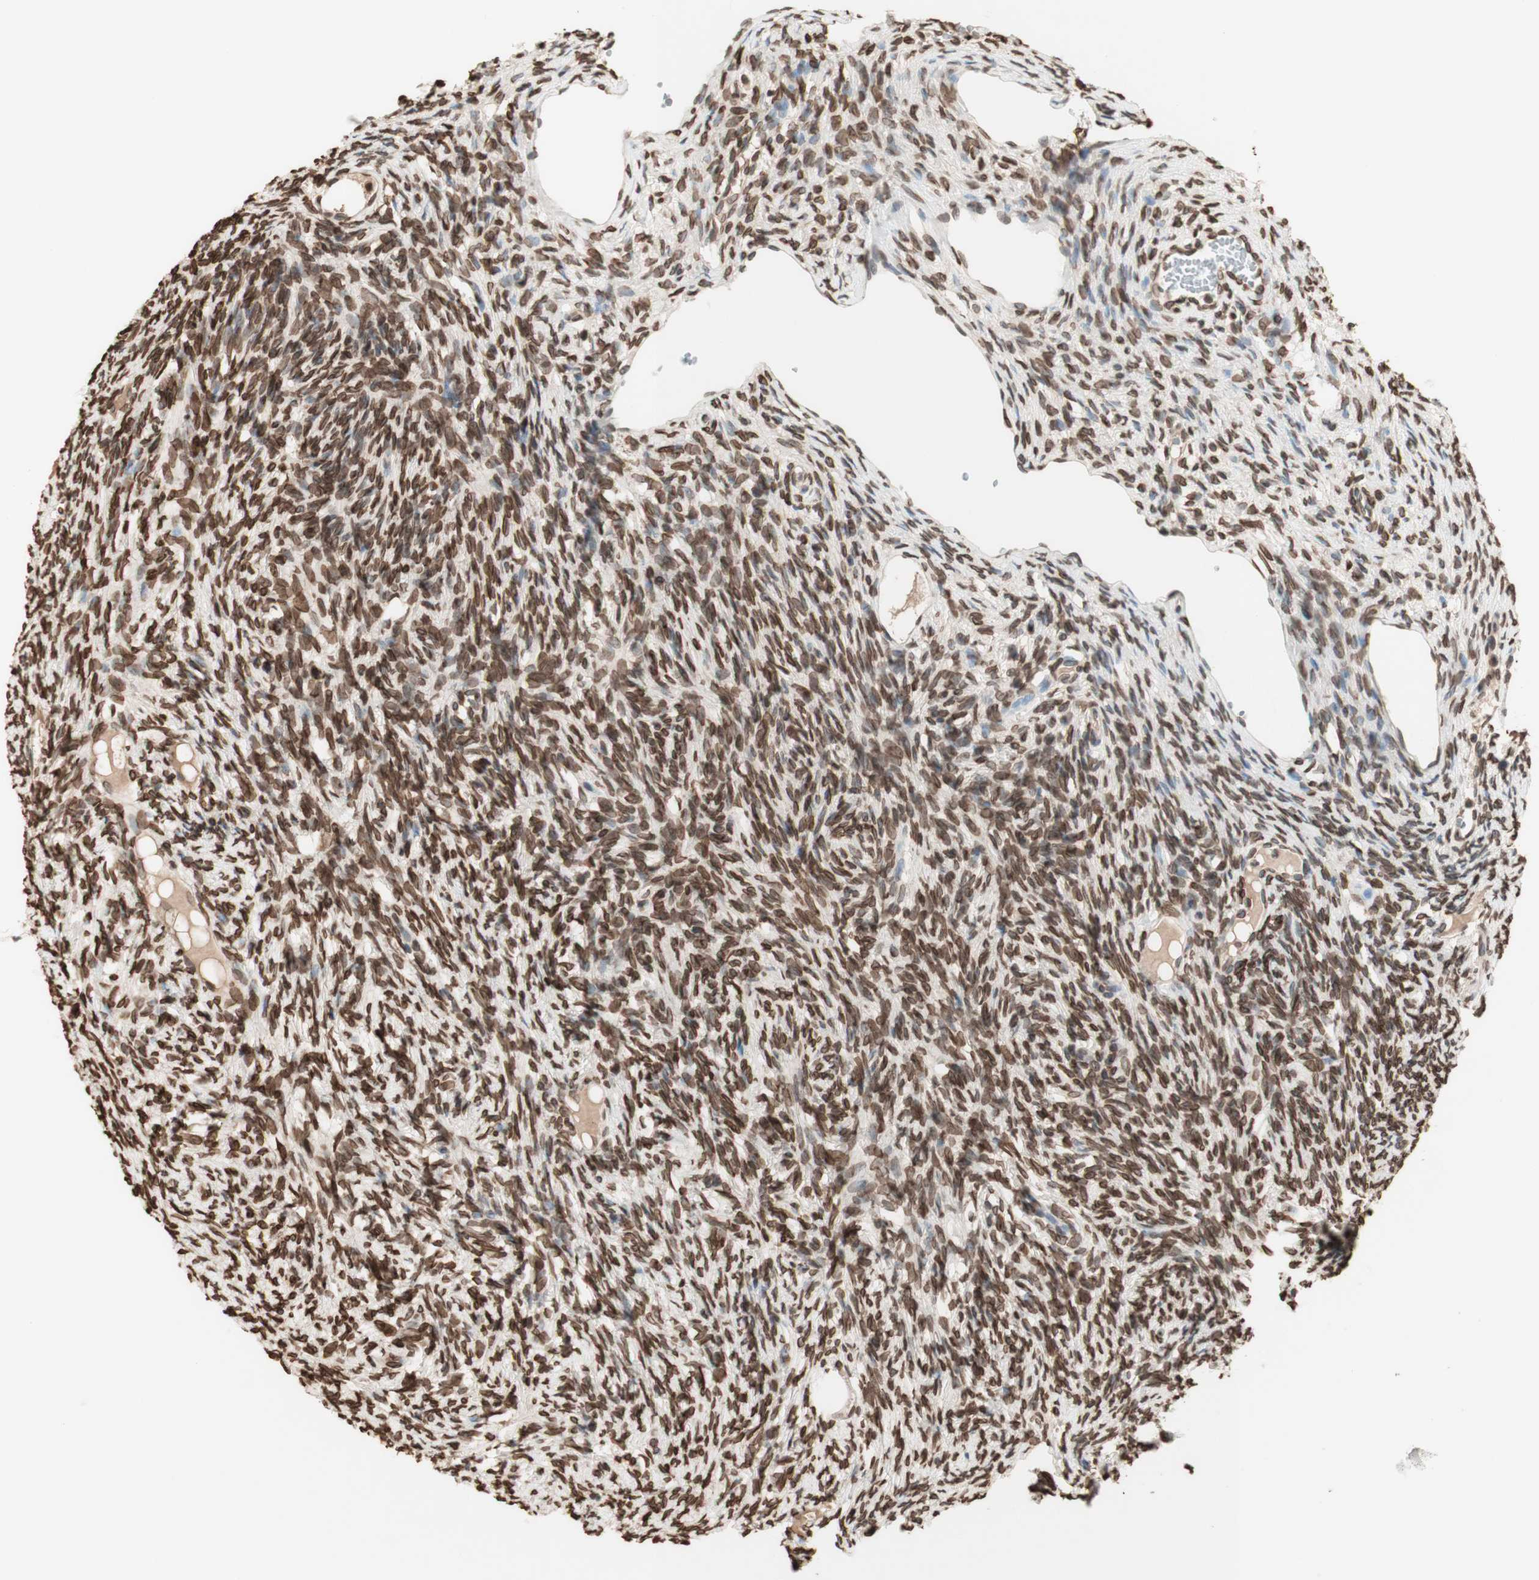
{"staining": {"intensity": "moderate", "quantity": ">75%", "location": "nuclear"}, "tissue": "ovary", "cell_type": "Follicle cells", "image_type": "normal", "snomed": [{"axis": "morphology", "description": "Normal tissue, NOS"}, {"axis": "topography", "description": "Ovary"}], "caption": "Immunohistochemistry (DAB) staining of normal human ovary shows moderate nuclear protein staining in approximately >75% of follicle cells.", "gene": "TMPO", "patient": {"sex": "female", "age": 33}}